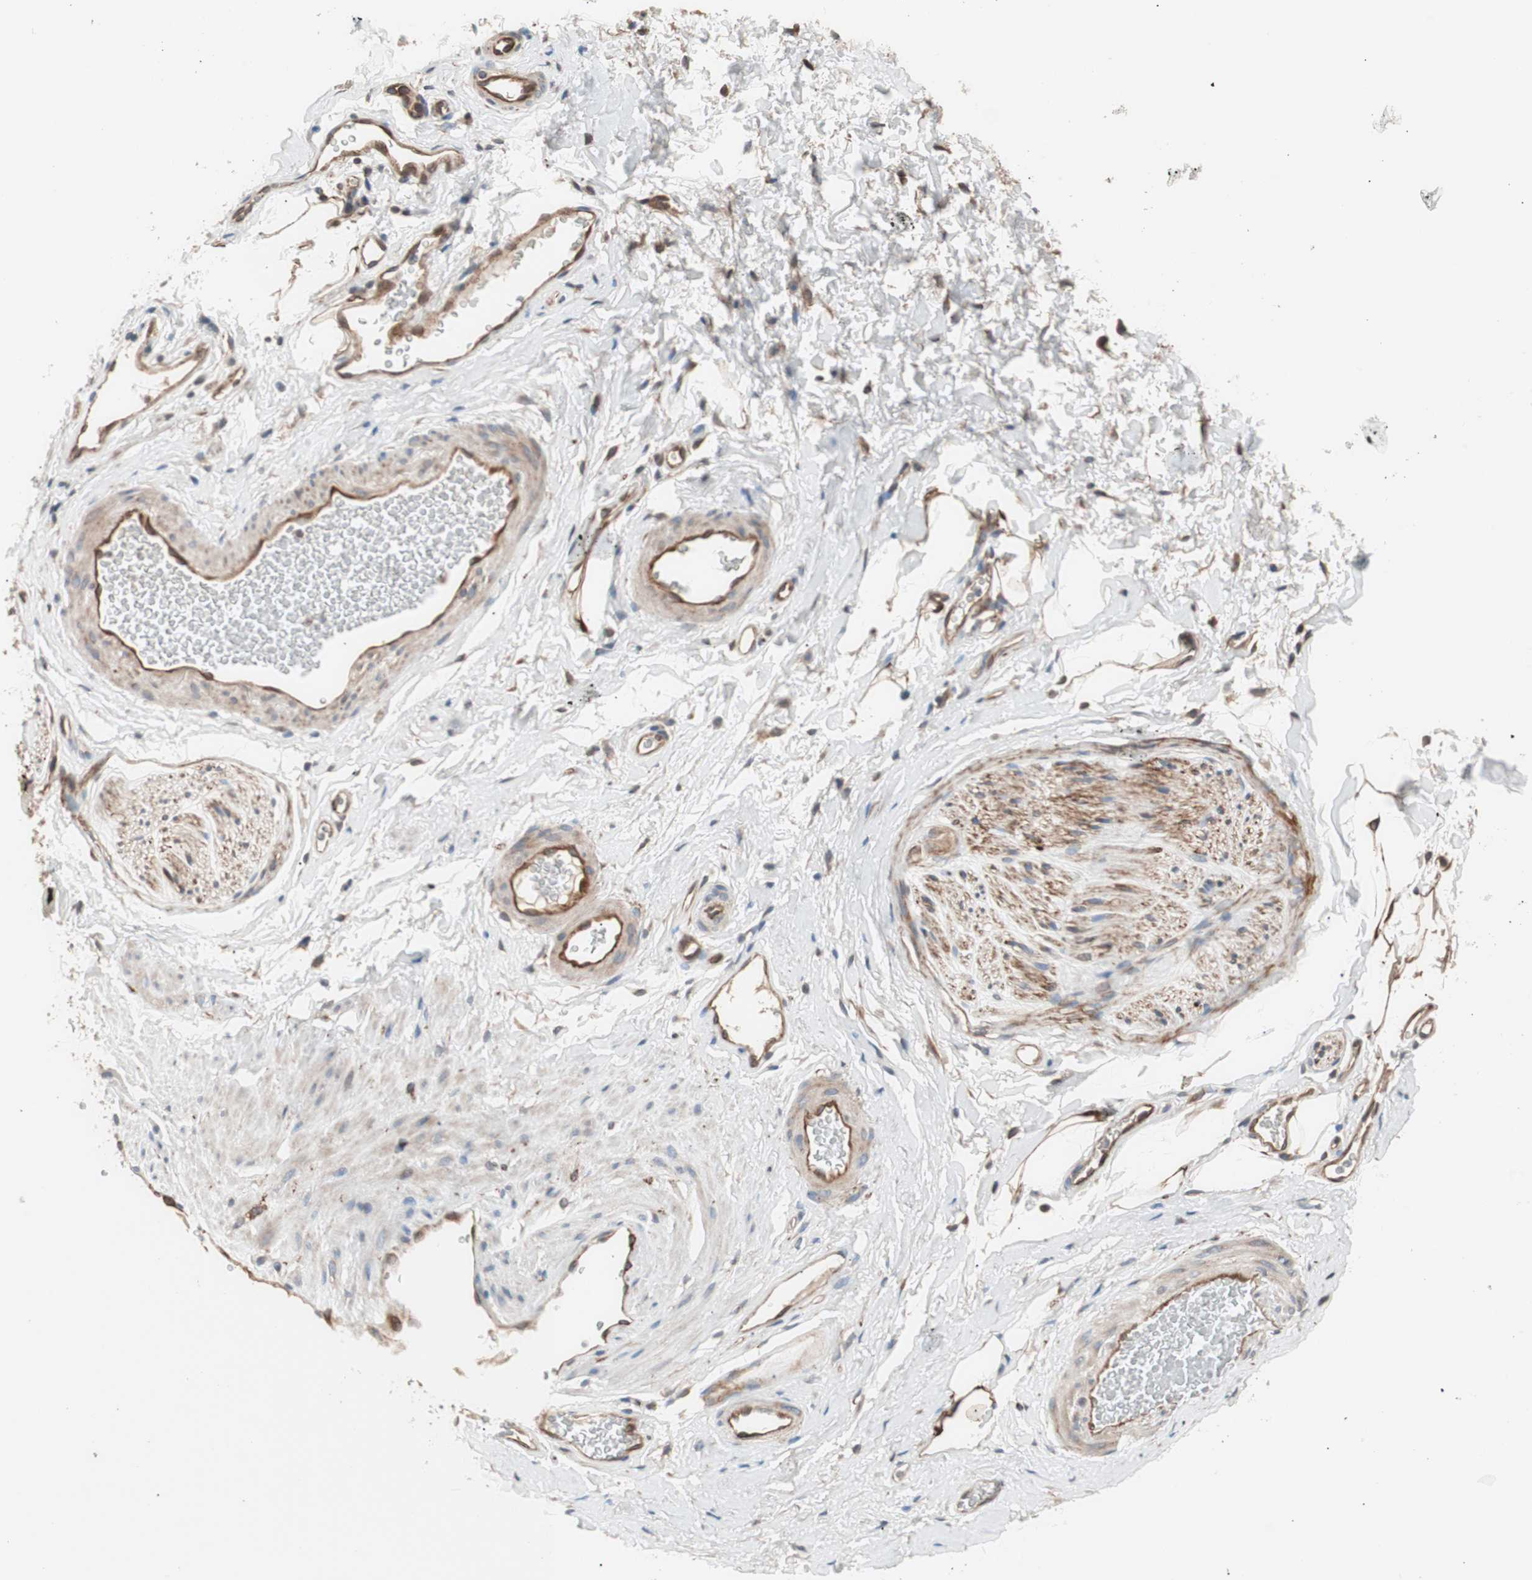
{"staining": {"intensity": "weak", "quantity": "25%-75%", "location": "cytoplasmic/membranous"}, "tissue": "adipose tissue", "cell_type": "Adipocytes", "image_type": "normal", "snomed": [{"axis": "morphology", "description": "Normal tissue, NOS"}, {"axis": "topography", "description": "Soft tissue"}, {"axis": "topography", "description": "Peripheral nerve tissue"}], "caption": "Immunohistochemical staining of benign human adipose tissue displays low levels of weak cytoplasmic/membranous expression in approximately 25%-75% of adipocytes.", "gene": "SMG1", "patient": {"sex": "female", "age": 71}}